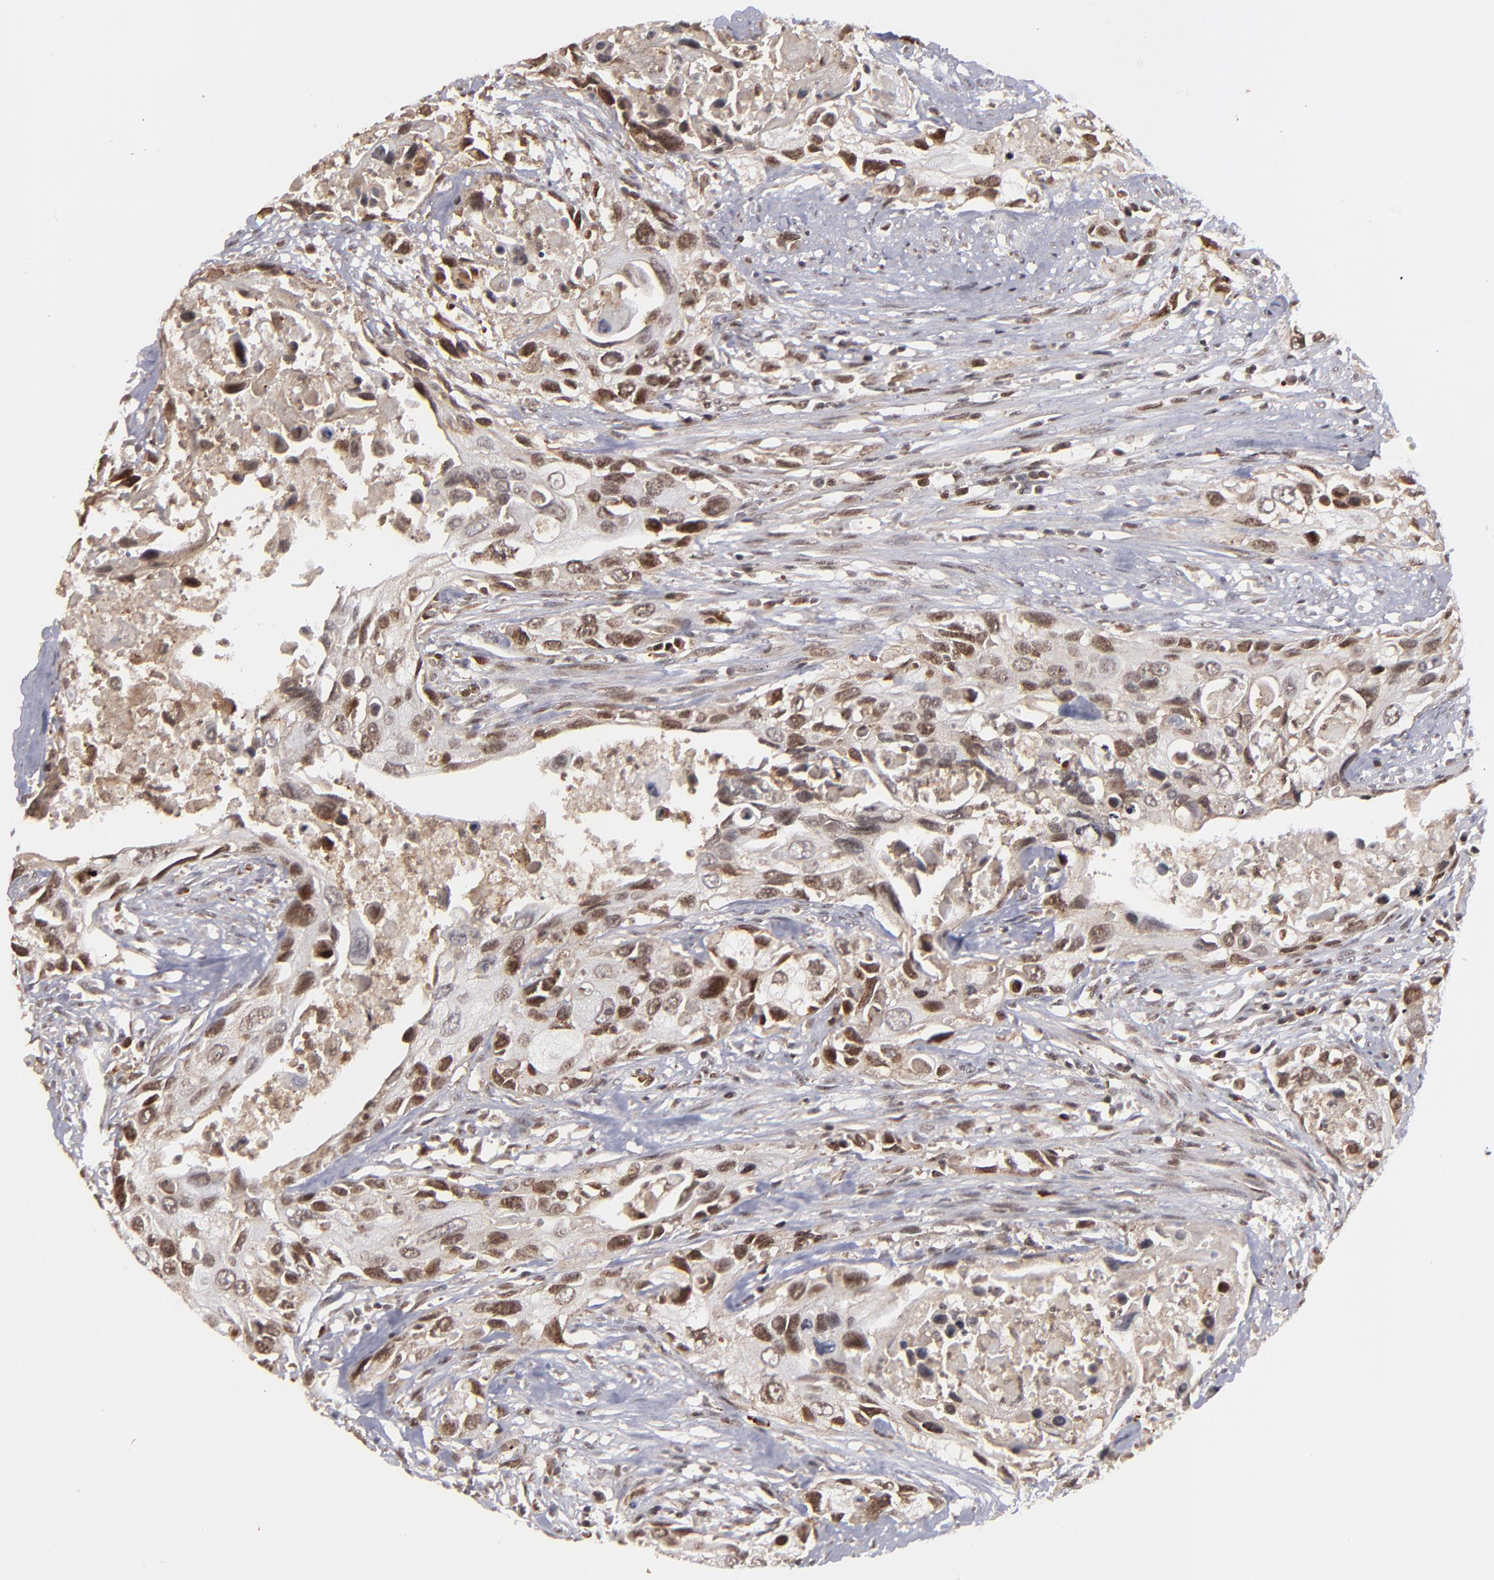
{"staining": {"intensity": "moderate", "quantity": ">75%", "location": "cytoplasmic/membranous,nuclear"}, "tissue": "urothelial cancer", "cell_type": "Tumor cells", "image_type": "cancer", "snomed": [{"axis": "morphology", "description": "Urothelial carcinoma, High grade"}, {"axis": "topography", "description": "Urinary bladder"}], "caption": "This photomicrograph shows IHC staining of human high-grade urothelial carcinoma, with medium moderate cytoplasmic/membranous and nuclear staining in approximately >75% of tumor cells.", "gene": "RGS6", "patient": {"sex": "male", "age": 71}}